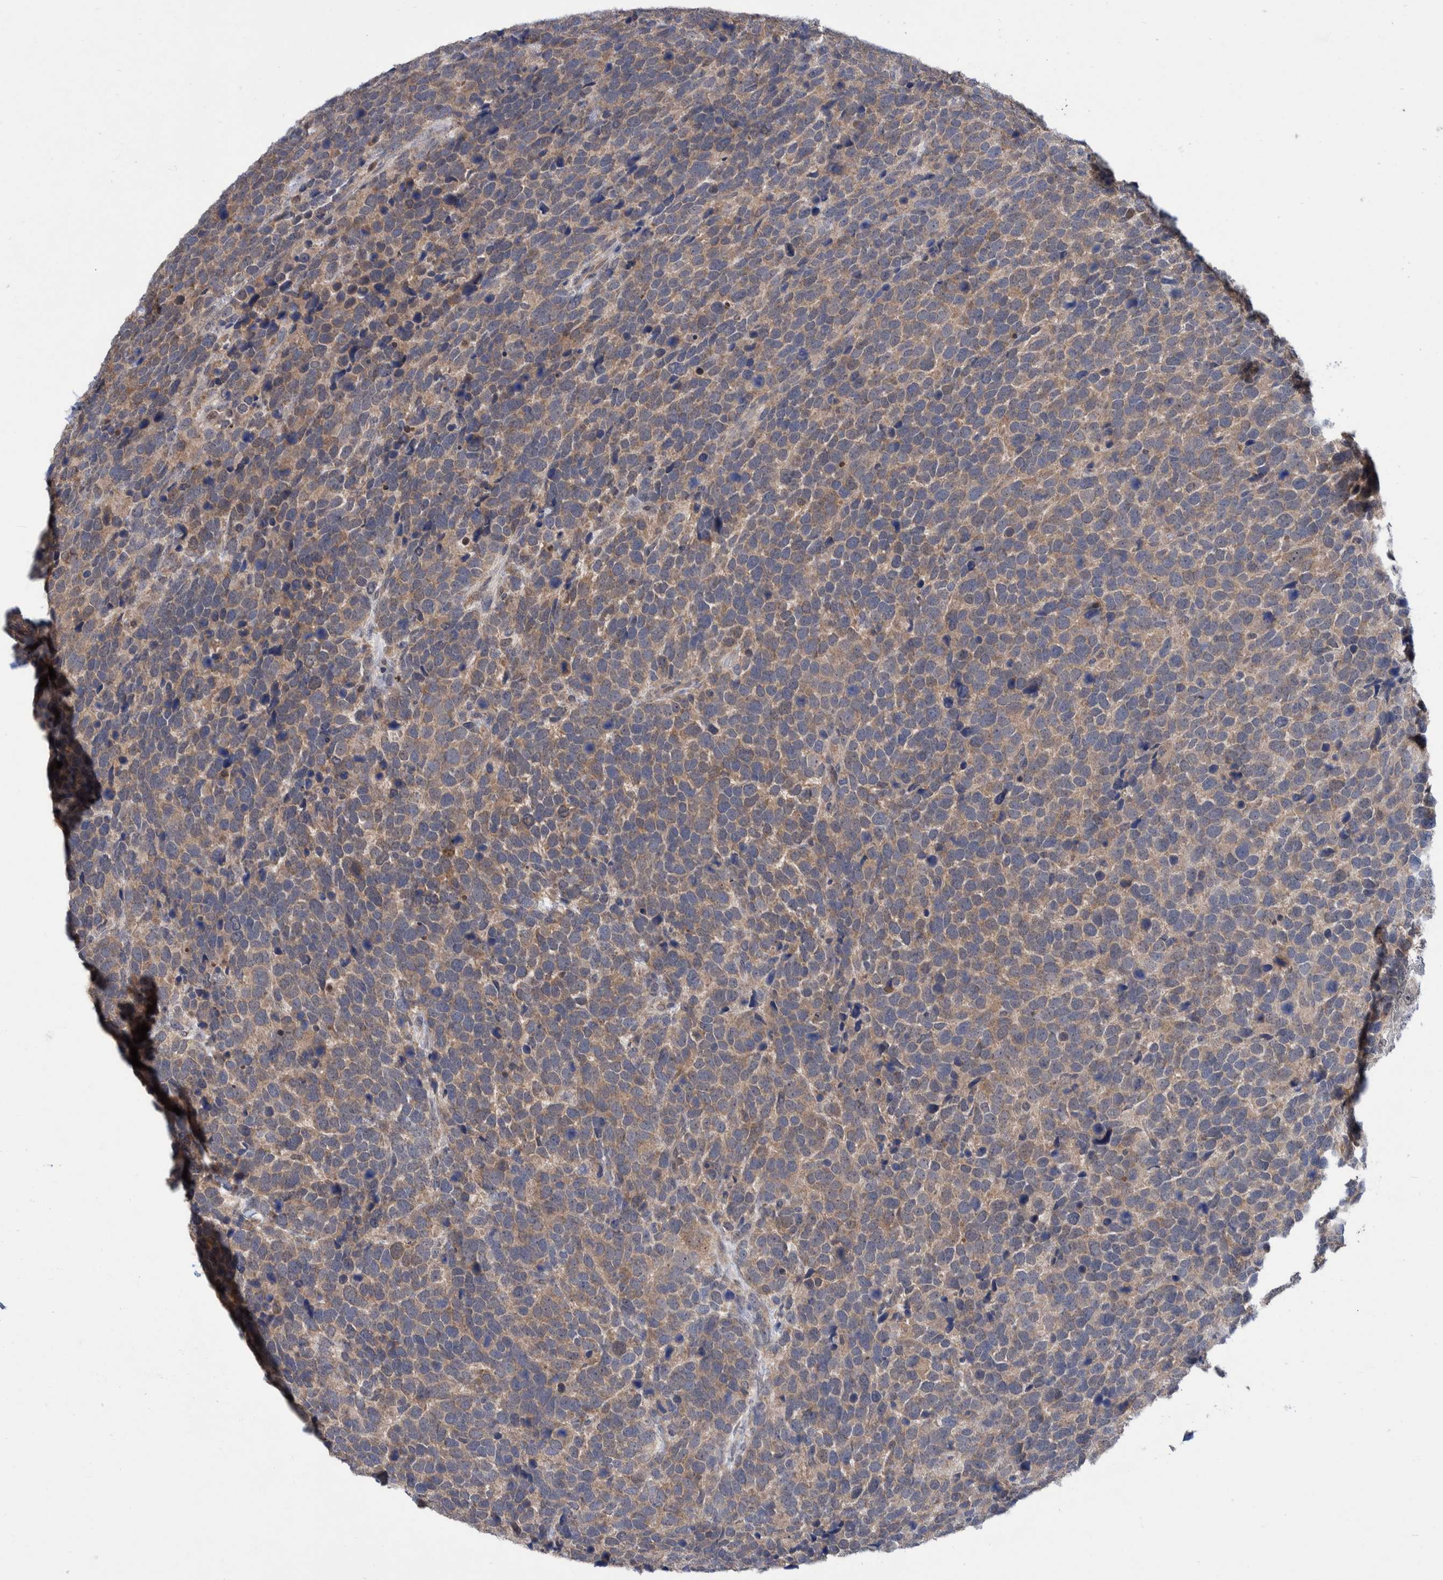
{"staining": {"intensity": "weak", "quantity": ">75%", "location": "cytoplasmic/membranous"}, "tissue": "urothelial cancer", "cell_type": "Tumor cells", "image_type": "cancer", "snomed": [{"axis": "morphology", "description": "Urothelial carcinoma, High grade"}, {"axis": "topography", "description": "Urinary bladder"}], "caption": "A brown stain highlights weak cytoplasmic/membranous expression of a protein in urothelial cancer tumor cells.", "gene": "PLPBP", "patient": {"sex": "female", "age": 82}}